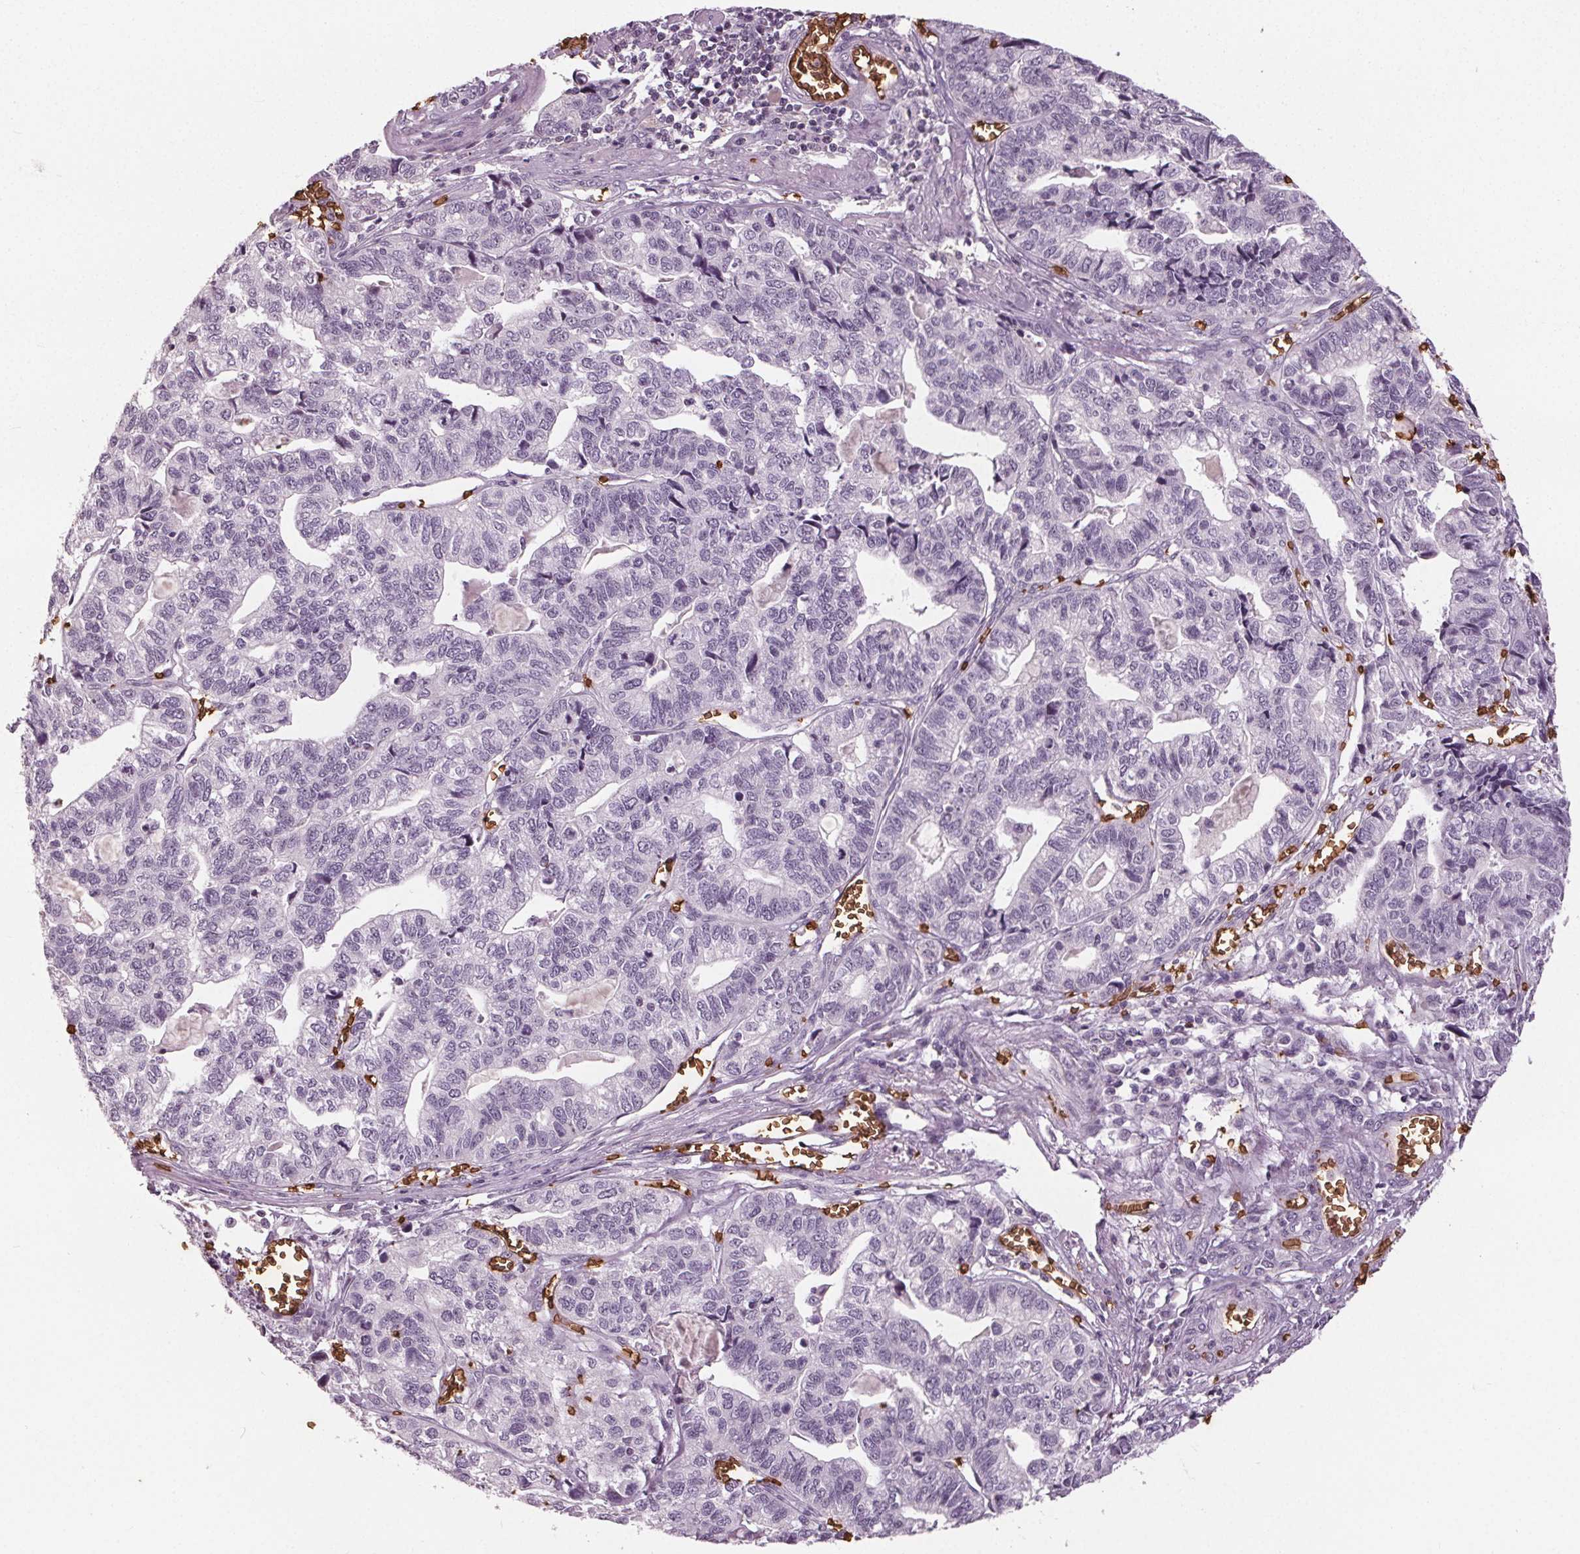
{"staining": {"intensity": "negative", "quantity": "none", "location": "none"}, "tissue": "stomach cancer", "cell_type": "Tumor cells", "image_type": "cancer", "snomed": [{"axis": "morphology", "description": "Adenocarcinoma, NOS"}, {"axis": "topography", "description": "Stomach, upper"}], "caption": "An immunohistochemistry micrograph of stomach cancer (adenocarcinoma) is shown. There is no staining in tumor cells of stomach cancer (adenocarcinoma). (DAB (3,3'-diaminobenzidine) IHC, high magnification).", "gene": "SLC4A1", "patient": {"sex": "female", "age": 67}}